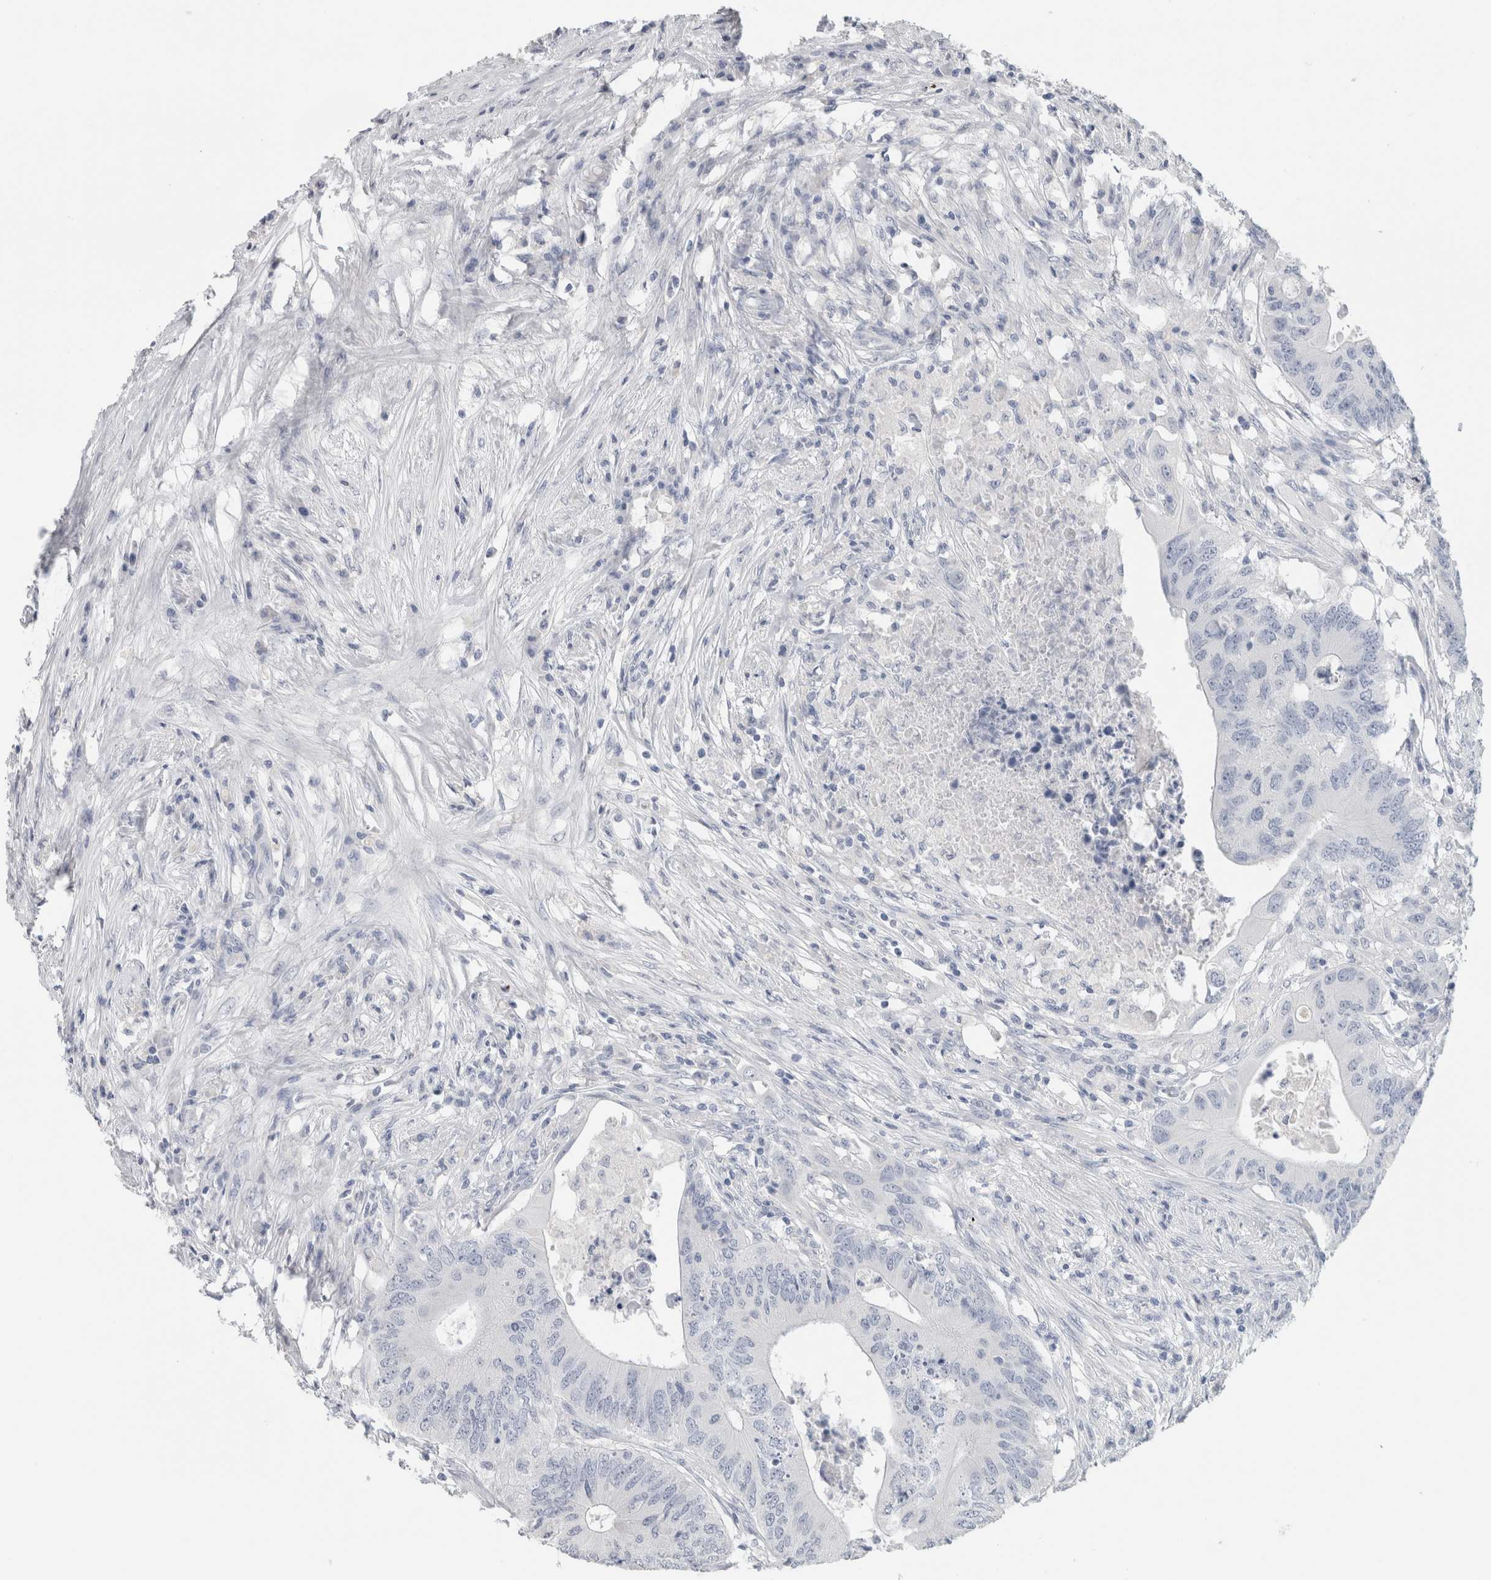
{"staining": {"intensity": "negative", "quantity": "none", "location": "none"}, "tissue": "colorectal cancer", "cell_type": "Tumor cells", "image_type": "cancer", "snomed": [{"axis": "morphology", "description": "Adenocarcinoma, NOS"}, {"axis": "topography", "description": "Colon"}], "caption": "There is no significant staining in tumor cells of colorectal cancer (adenocarcinoma).", "gene": "BCAN", "patient": {"sex": "male", "age": 71}}